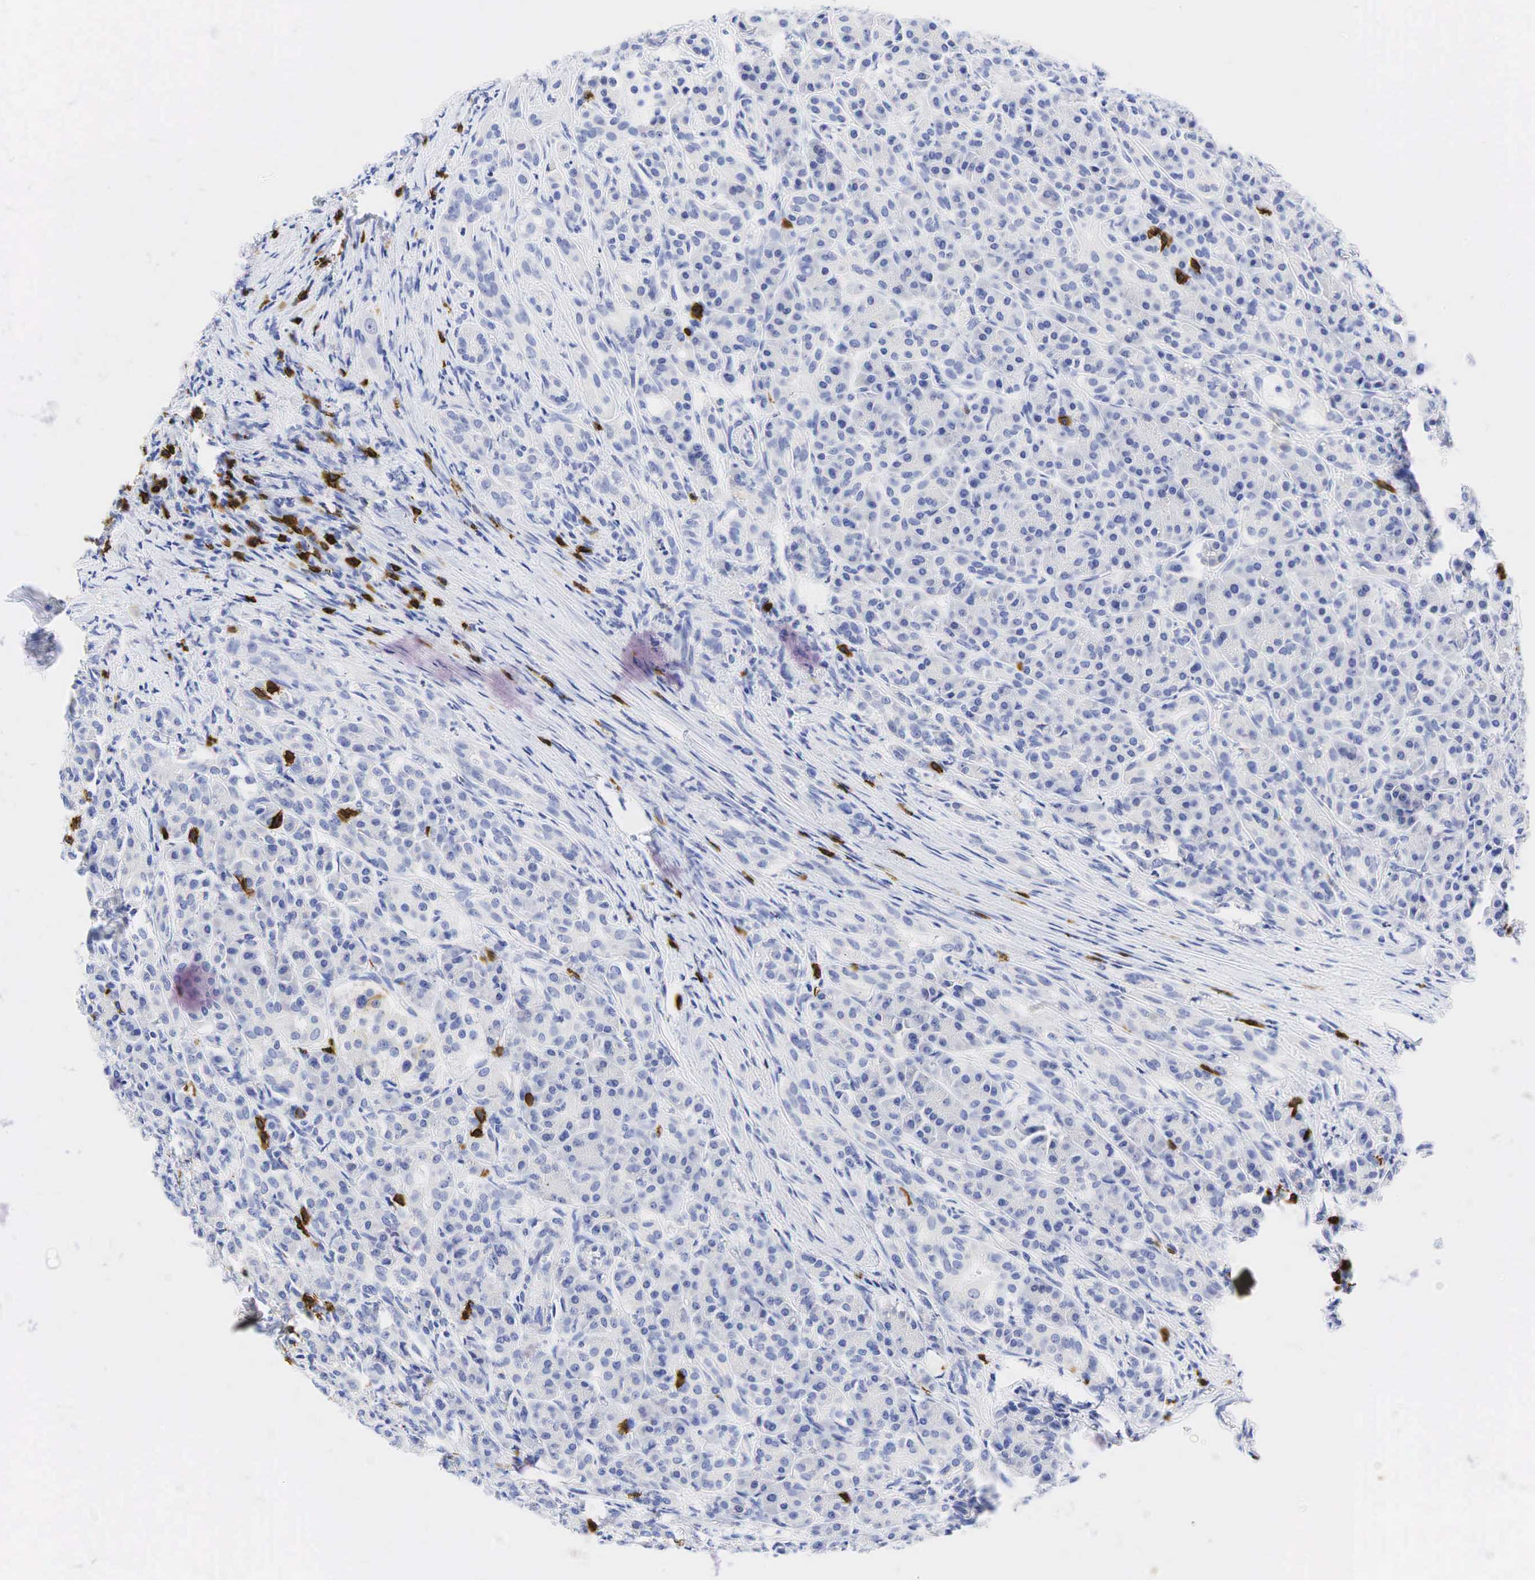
{"staining": {"intensity": "negative", "quantity": "none", "location": "none"}, "tissue": "pancreas", "cell_type": "Exocrine glandular cells", "image_type": "normal", "snomed": [{"axis": "morphology", "description": "Normal tissue, NOS"}, {"axis": "topography", "description": "Lymph node"}, {"axis": "topography", "description": "Pancreas"}], "caption": "A histopathology image of pancreas stained for a protein demonstrates no brown staining in exocrine glandular cells.", "gene": "CD8A", "patient": {"sex": "male", "age": 59}}